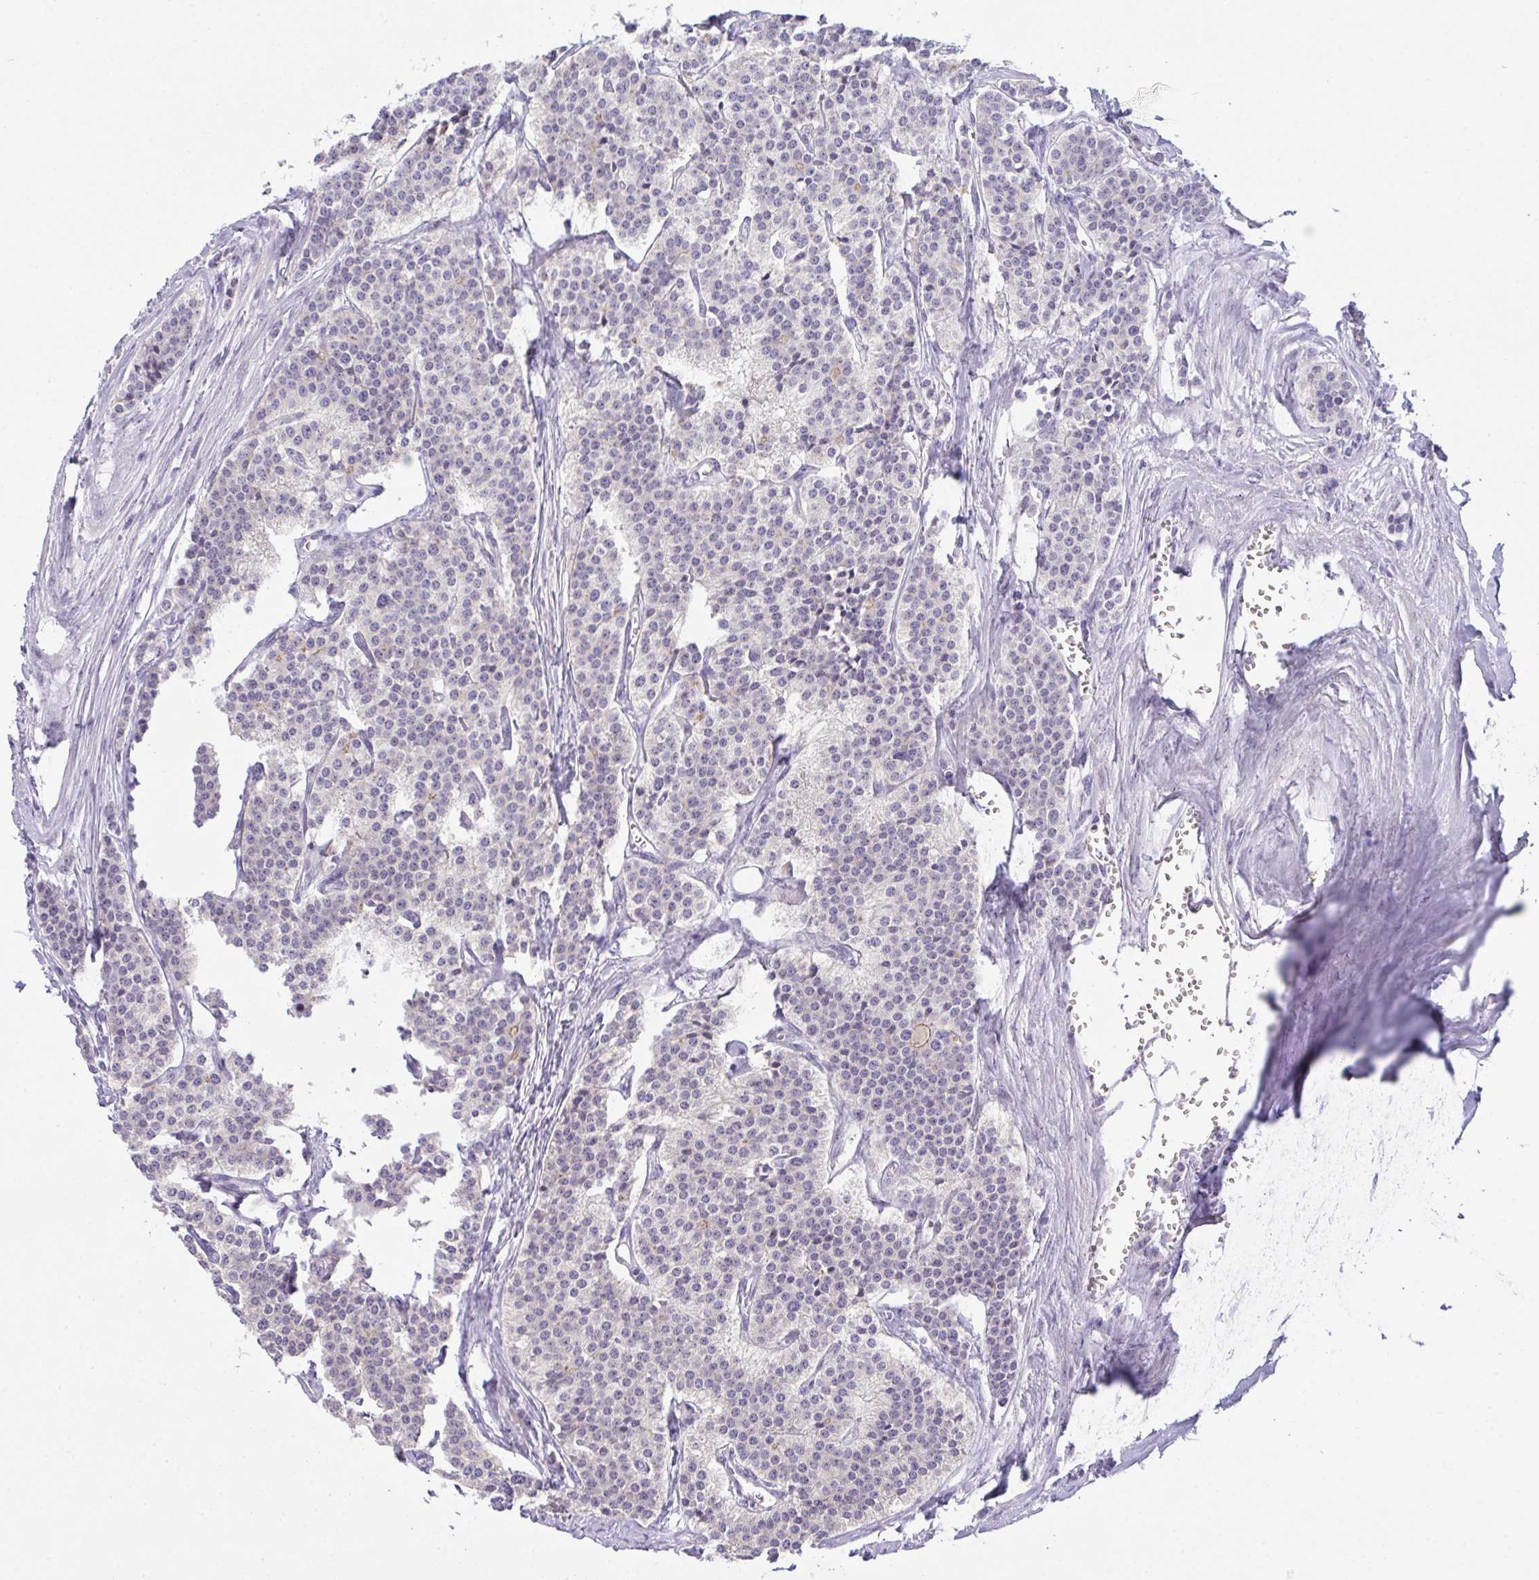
{"staining": {"intensity": "negative", "quantity": "none", "location": "none"}, "tissue": "carcinoid", "cell_type": "Tumor cells", "image_type": "cancer", "snomed": [{"axis": "morphology", "description": "Carcinoid, malignant, NOS"}, {"axis": "topography", "description": "Small intestine"}], "caption": "The IHC histopathology image has no significant positivity in tumor cells of carcinoid tissue.", "gene": "NT5C1A", "patient": {"sex": "male", "age": 63}}